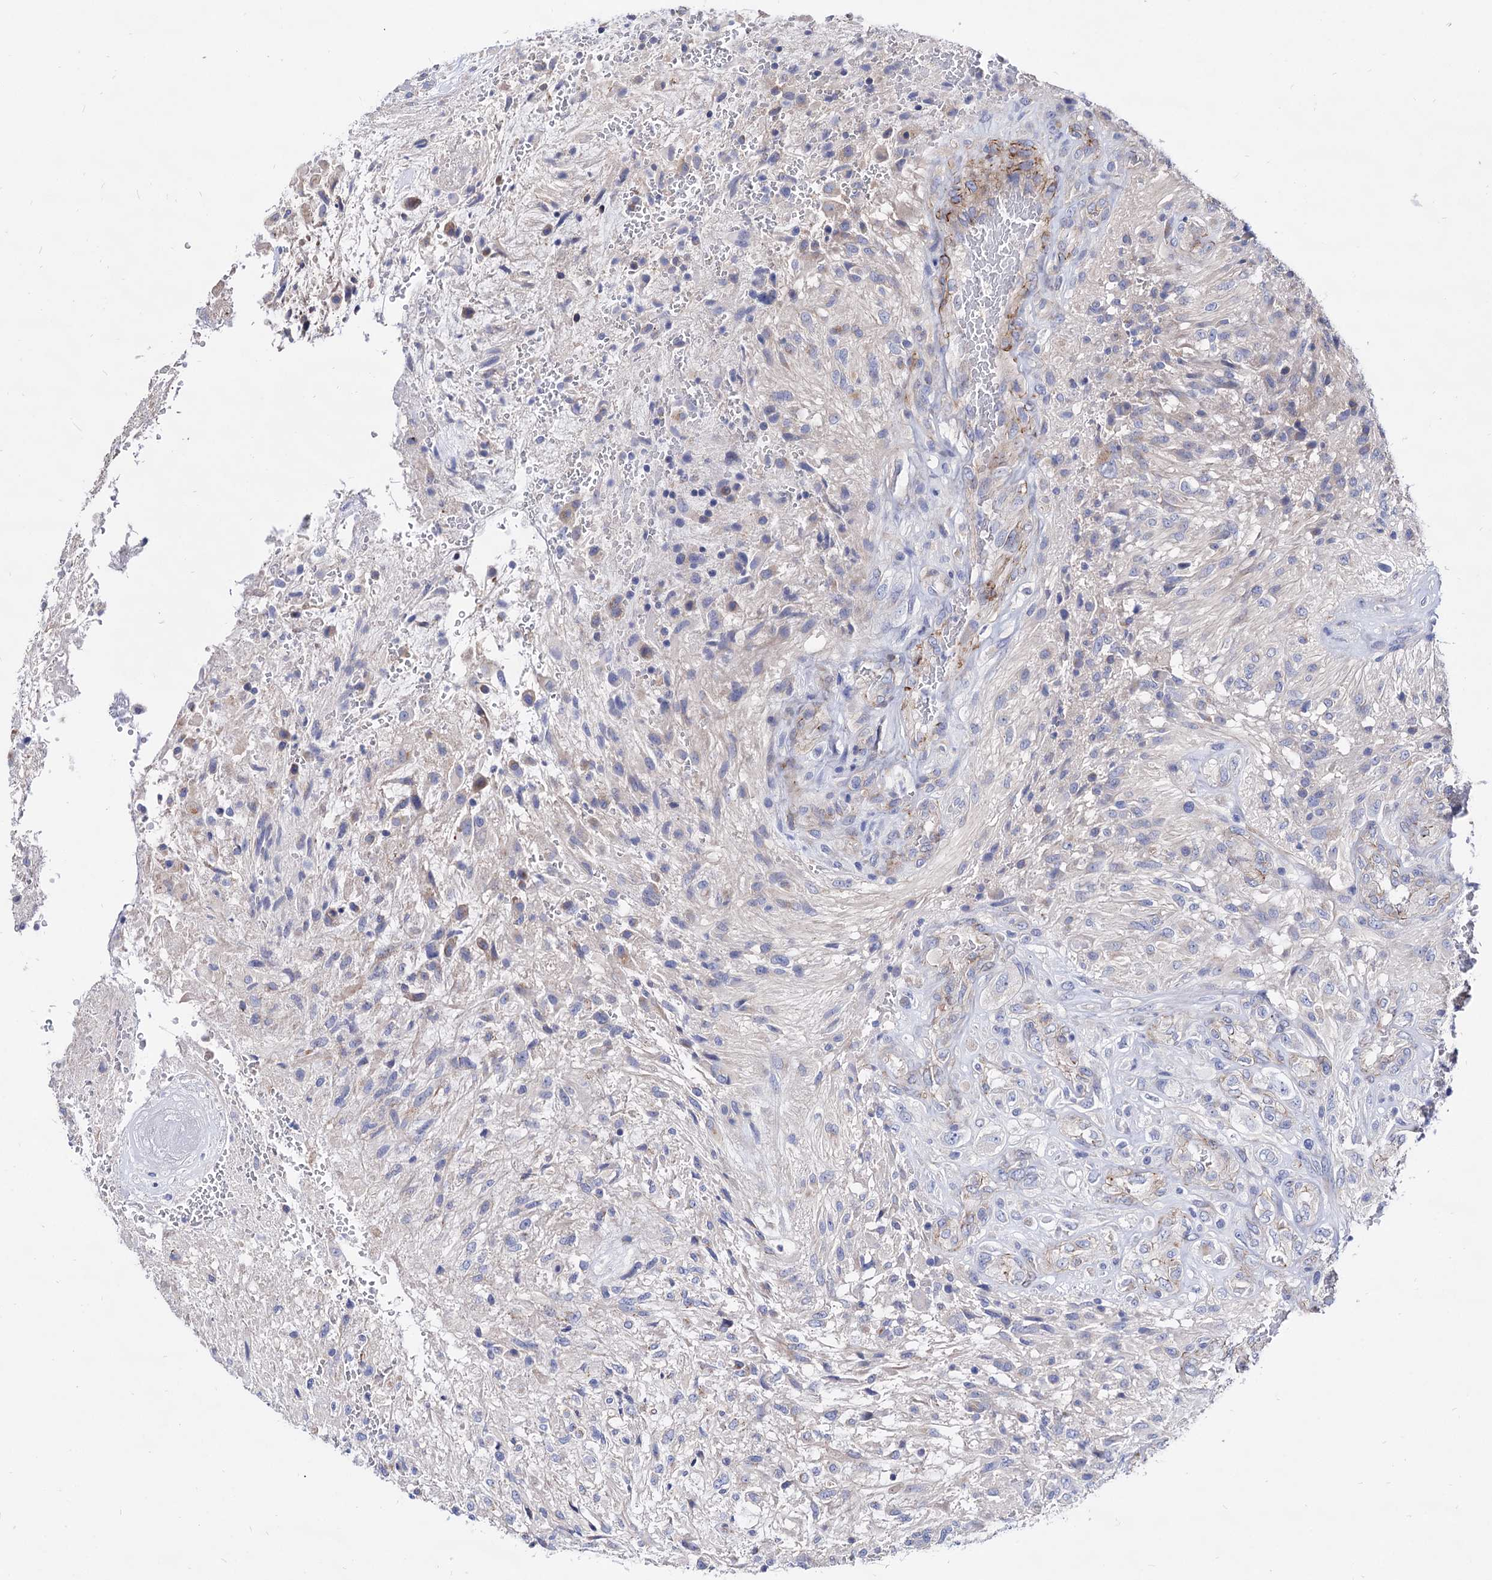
{"staining": {"intensity": "negative", "quantity": "none", "location": "none"}, "tissue": "glioma", "cell_type": "Tumor cells", "image_type": "cancer", "snomed": [{"axis": "morphology", "description": "Glioma, malignant, High grade"}, {"axis": "topography", "description": "Brain"}], "caption": "A histopathology image of human glioma is negative for staining in tumor cells.", "gene": "WDR11", "patient": {"sex": "male", "age": 56}}